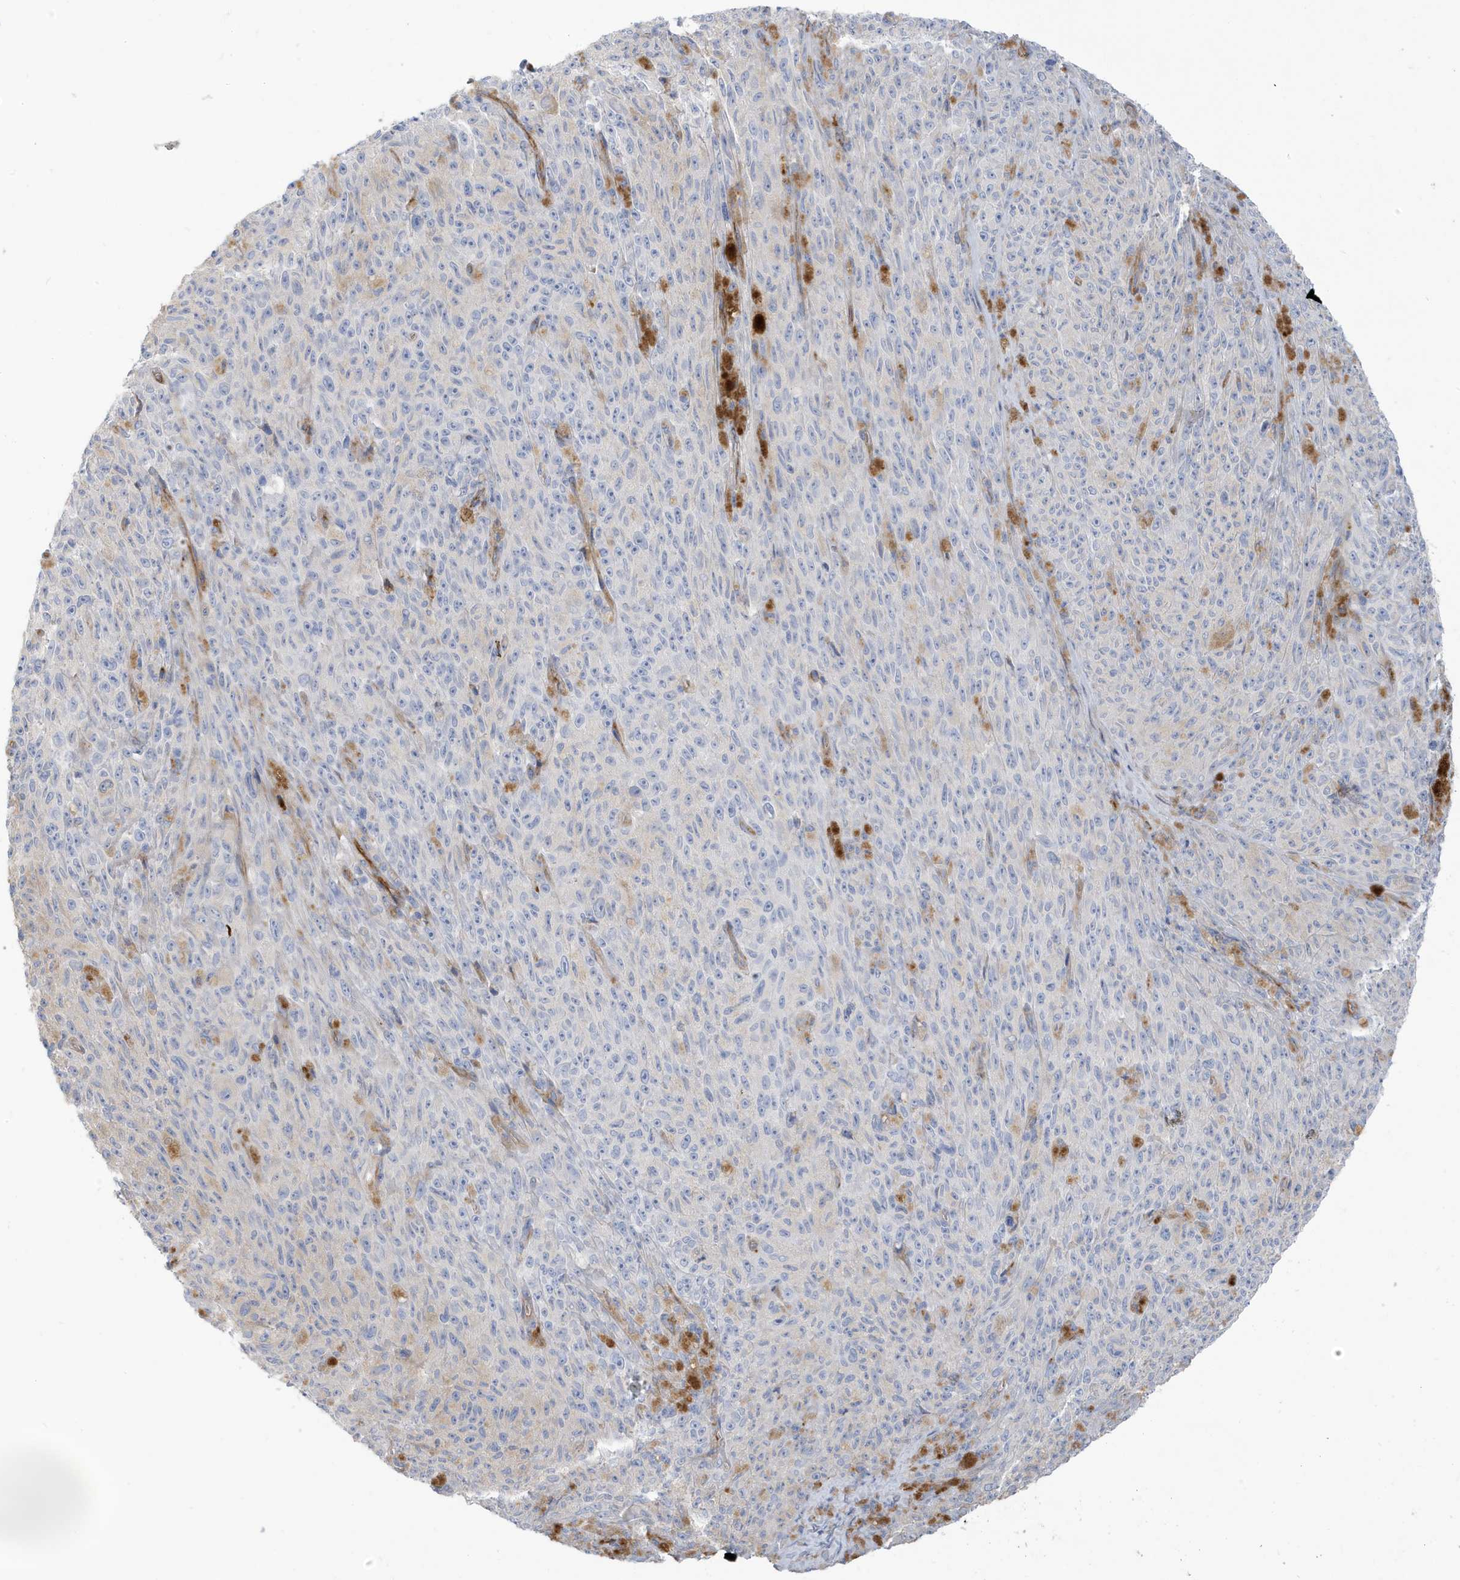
{"staining": {"intensity": "negative", "quantity": "none", "location": "none"}, "tissue": "melanoma", "cell_type": "Tumor cells", "image_type": "cancer", "snomed": [{"axis": "morphology", "description": "Malignant melanoma, NOS"}, {"axis": "topography", "description": "Skin"}], "caption": "Tumor cells are negative for brown protein staining in malignant melanoma.", "gene": "ATP13A5", "patient": {"sex": "female", "age": 82}}